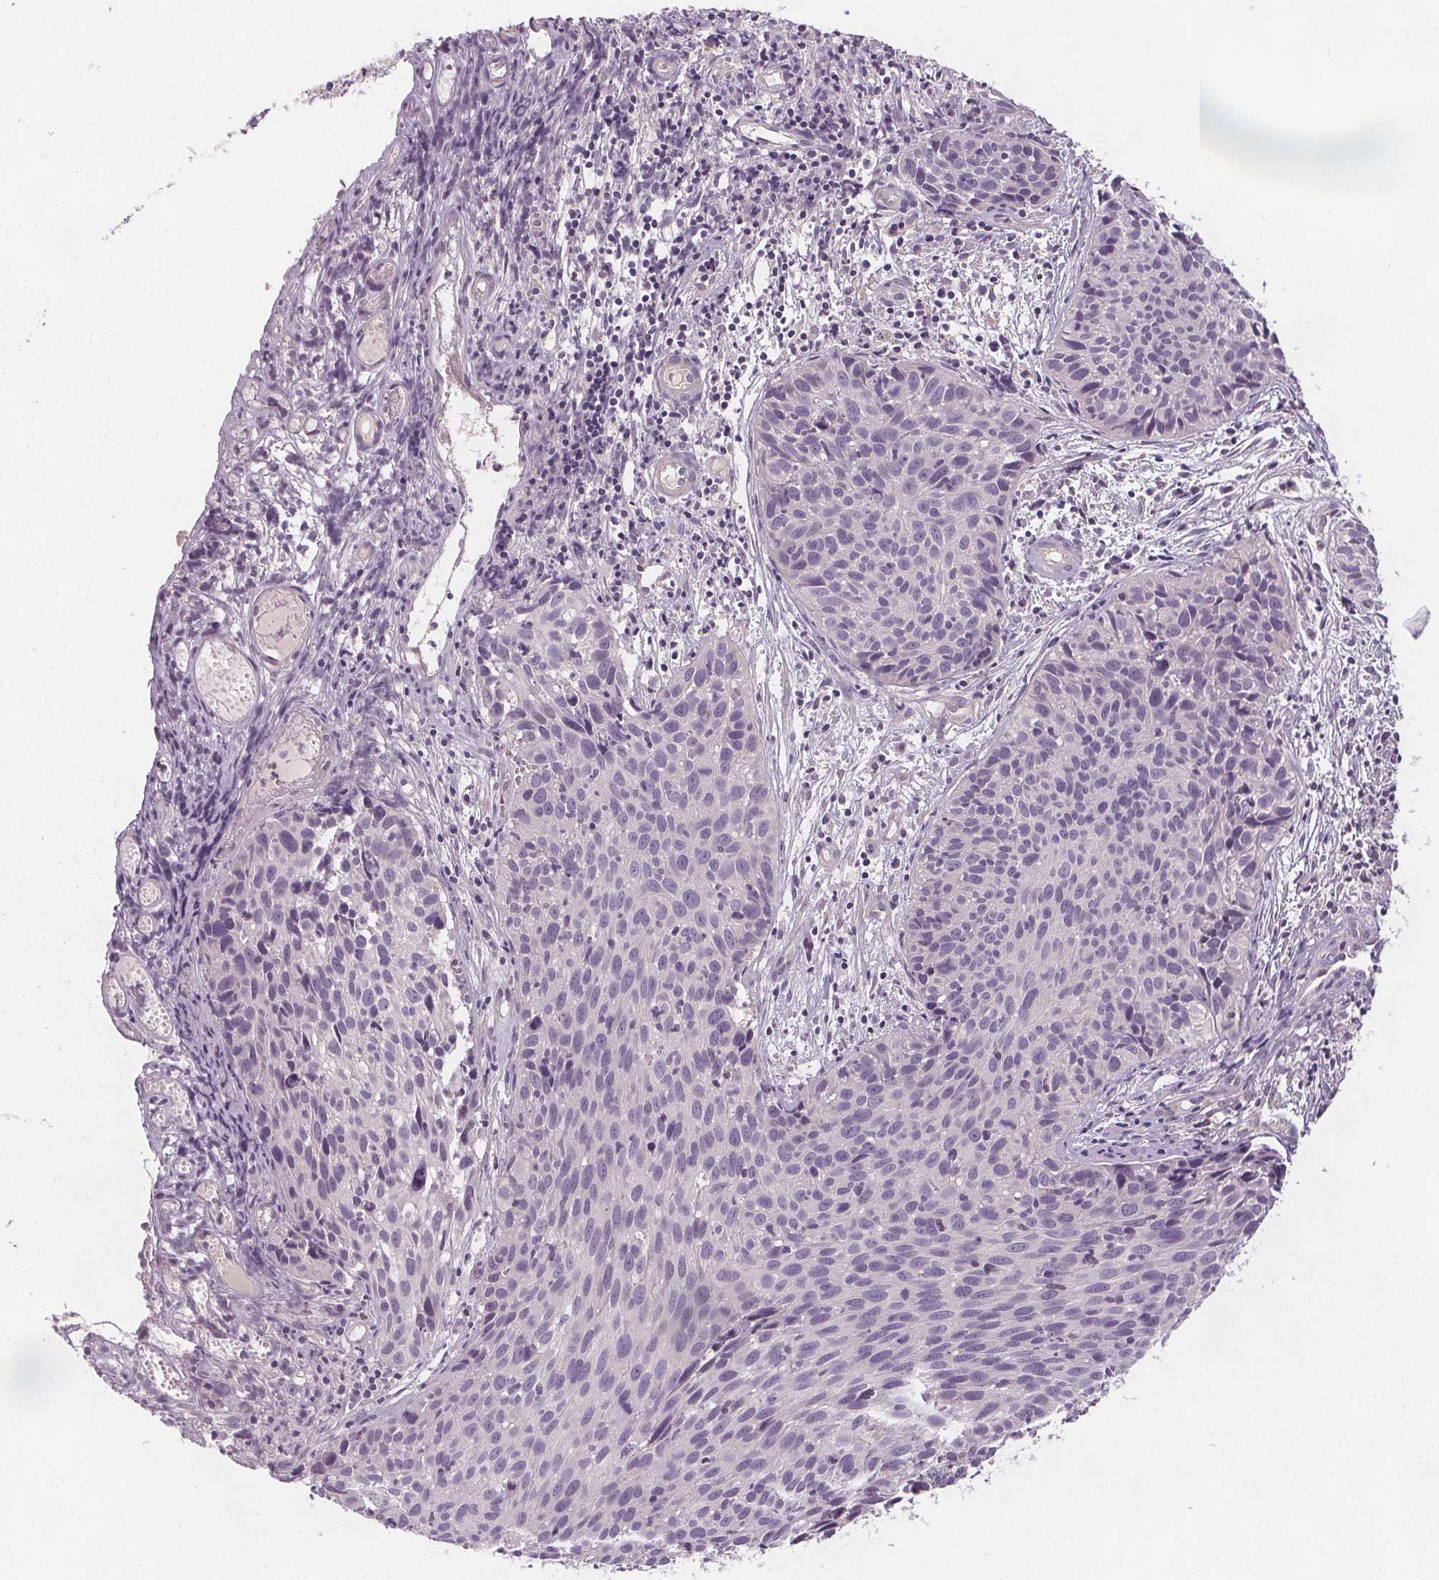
{"staining": {"intensity": "negative", "quantity": "none", "location": "none"}, "tissue": "cervical cancer", "cell_type": "Tumor cells", "image_type": "cancer", "snomed": [{"axis": "morphology", "description": "Squamous cell carcinoma, NOS"}, {"axis": "topography", "description": "Cervix"}], "caption": "Immunohistochemistry micrograph of cervical cancer stained for a protein (brown), which displays no staining in tumor cells.", "gene": "VNN1", "patient": {"sex": "female", "age": 30}}